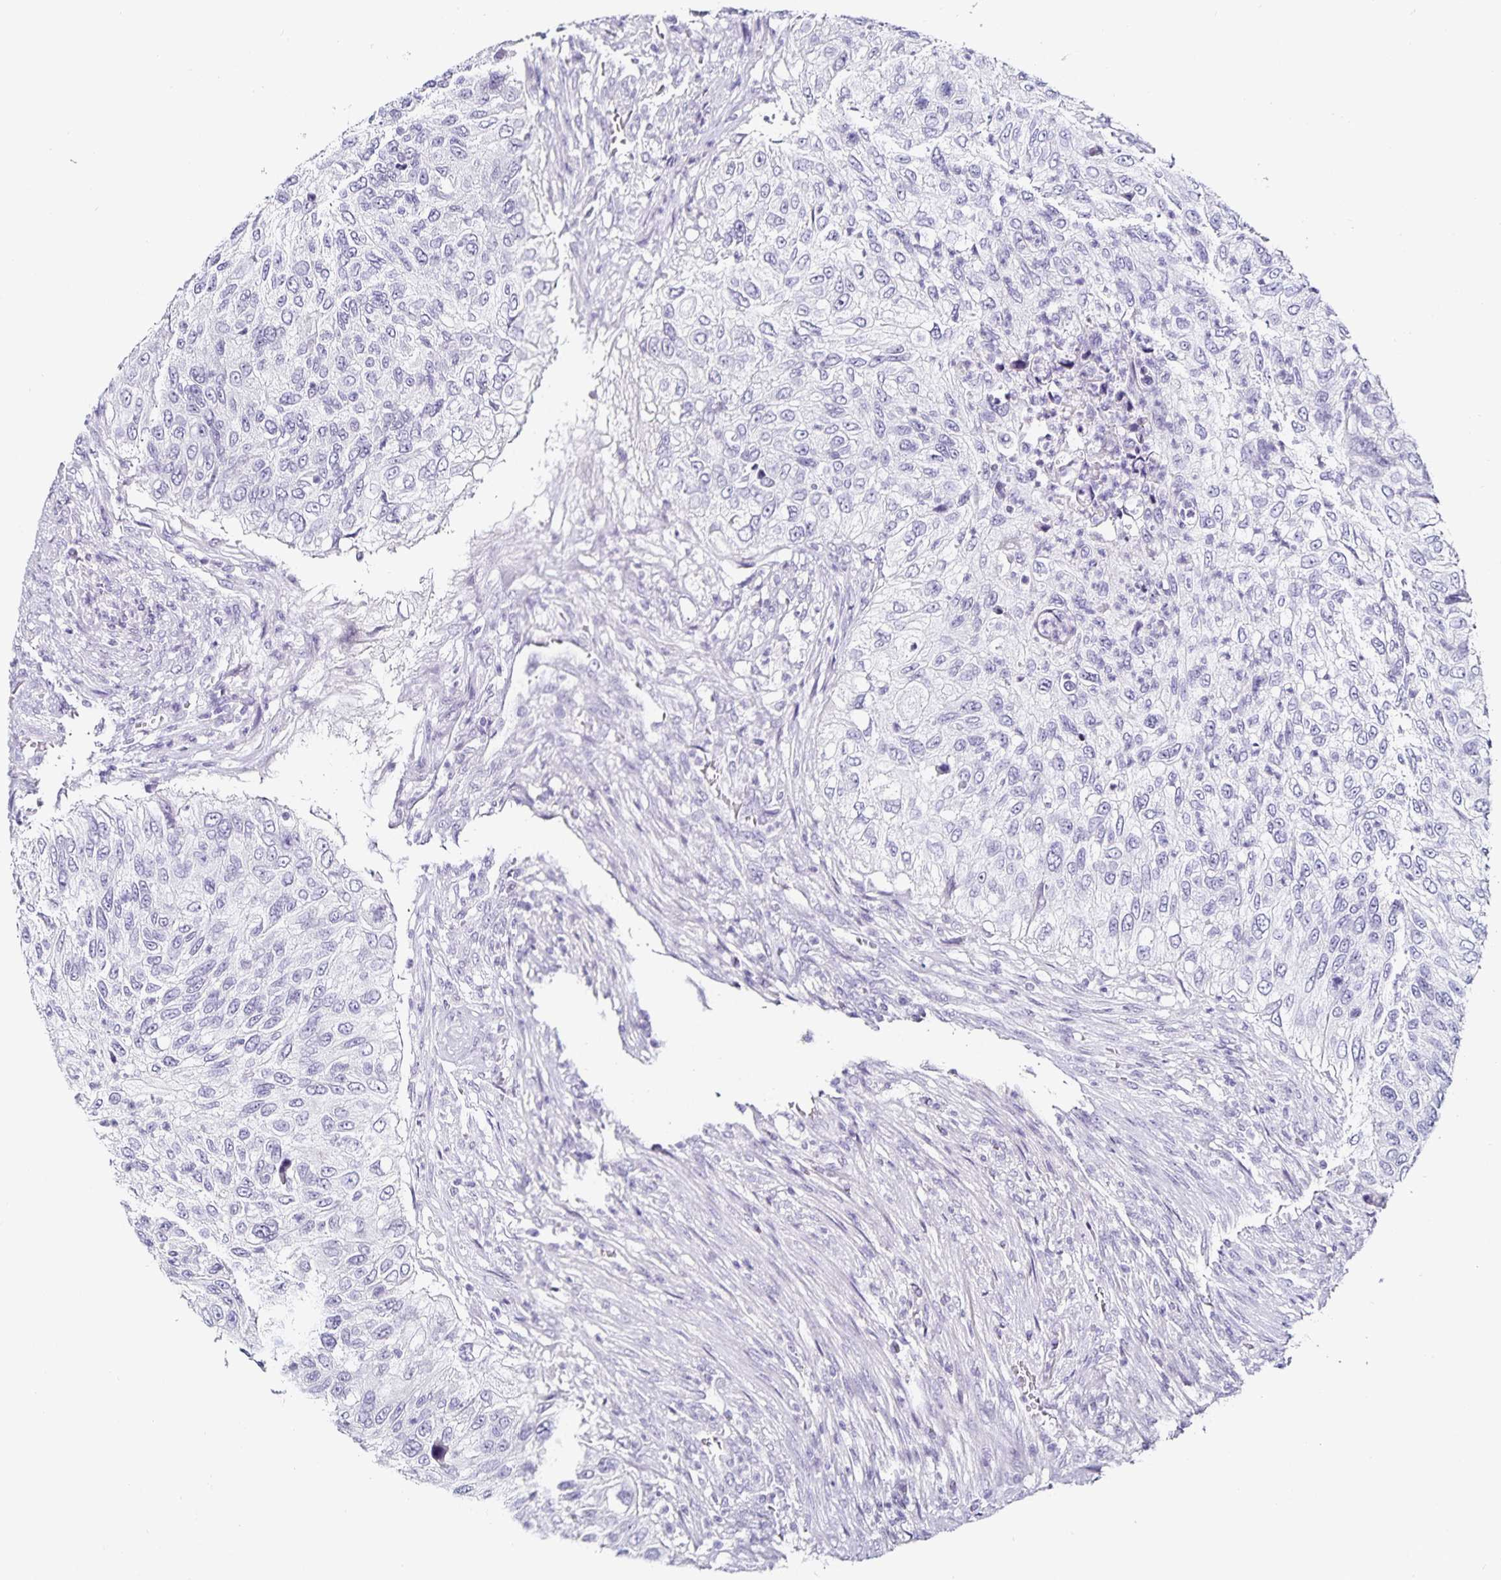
{"staining": {"intensity": "negative", "quantity": "none", "location": "none"}, "tissue": "urothelial cancer", "cell_type": "Tumor cells", "image_type": "cancer", "snomed": [{"axis": "morphology", "description": "Urothelial carcinoma, High grade"}, {"axis": "topography", "description": "Urinary bladder"}], "caption": "The immunohistochemistry (IHC) image has no significant positivity in tumor cells of high-grade urothelial carcinoma tissue. (DAB immunohistochemistry (IHC) visualized using brightfield microscopy, high magnification).", "gene": "TTR", "patient": {"sex": "female", "age": 60}}